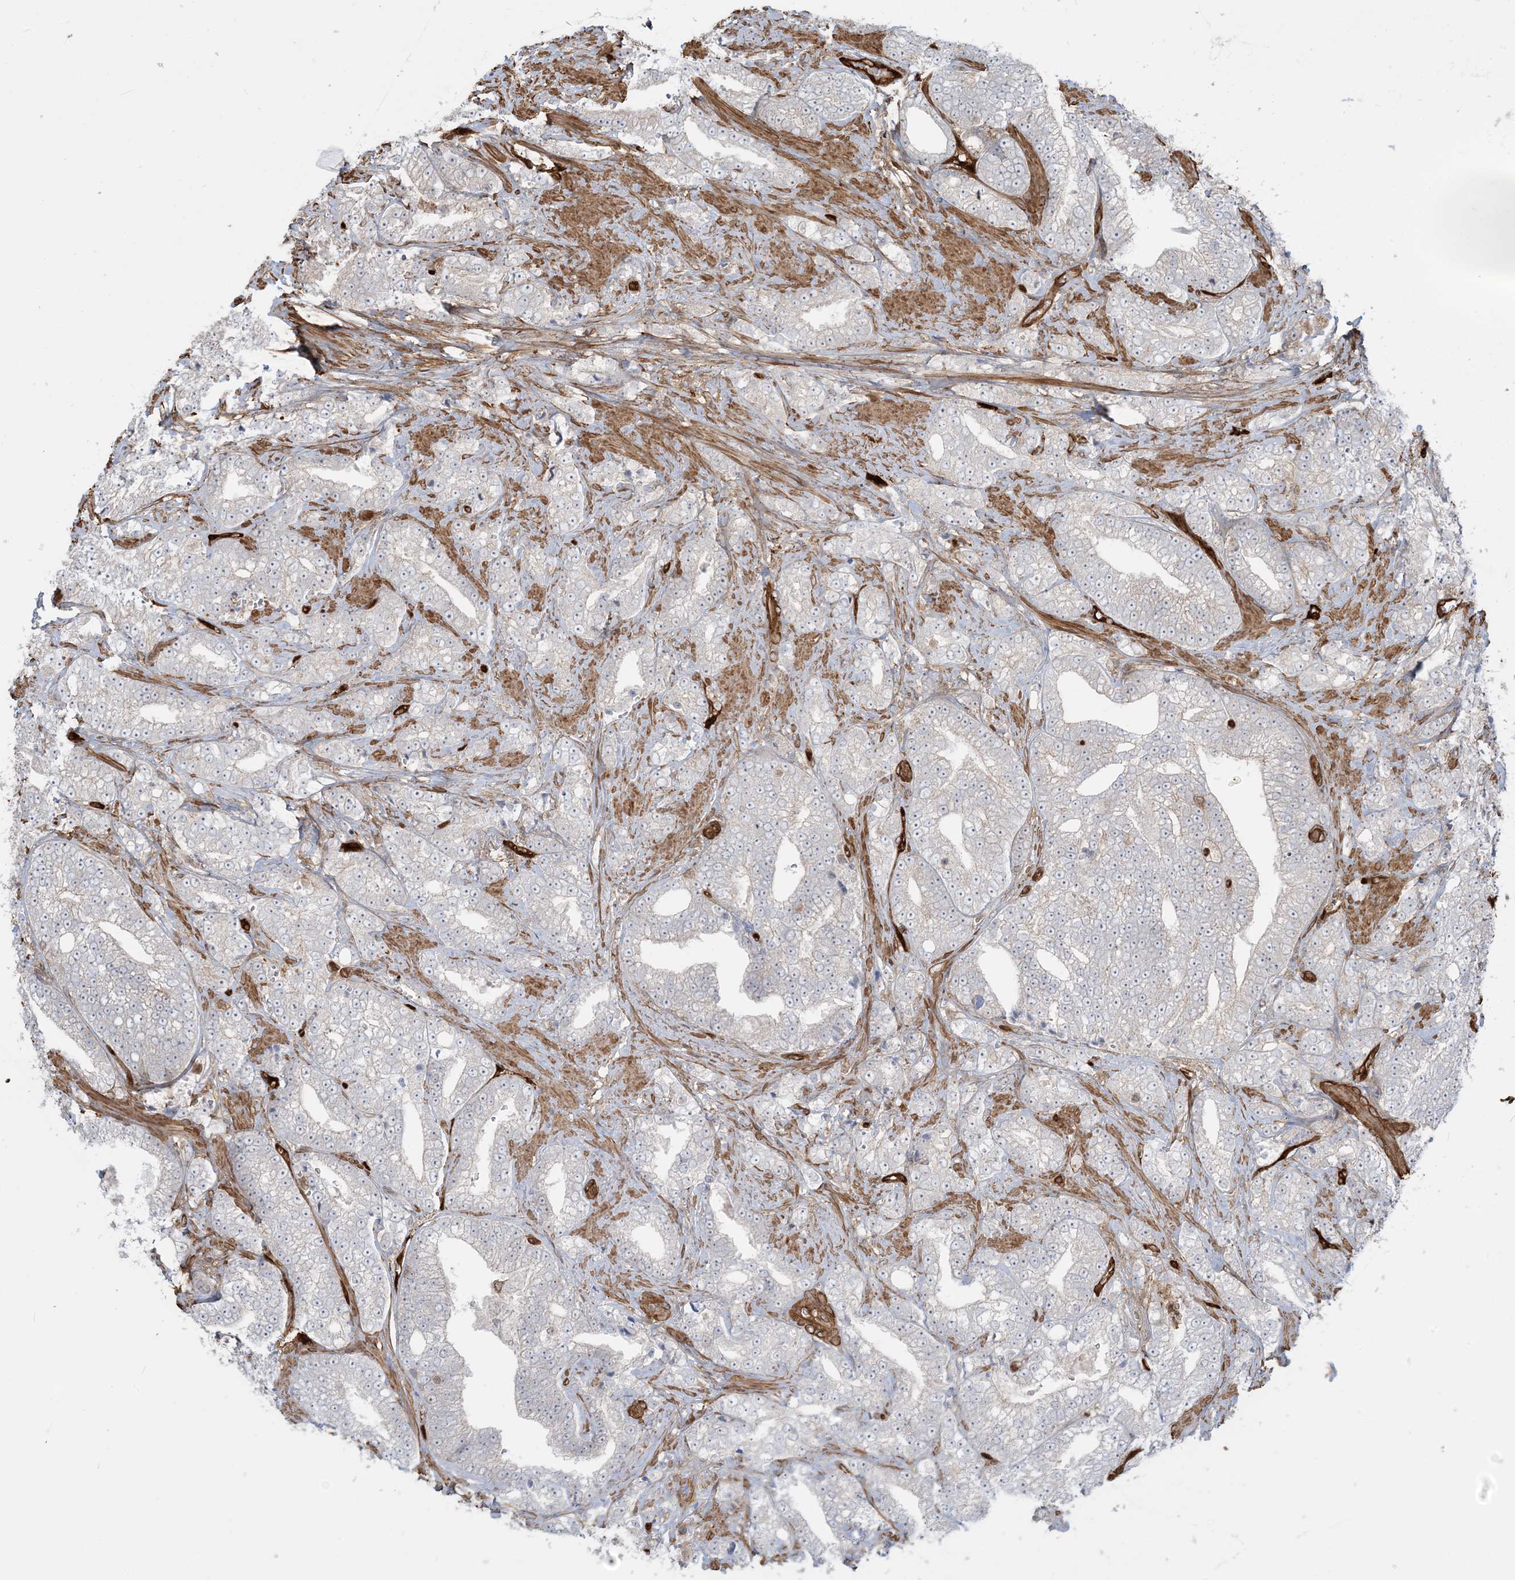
{"staining": {"intensity": "negative", "quantity": "none", "location": "none"}, "tissue": "prostate cancer", "cell_type": "Tumor cells", "image_type": "cancer", "snomed": [{"axis": "morphology", "description": "Adenocarcinoma, High grade"}, {"axis": "topography", "description": "Prostate and seminal vesicle, NOS"}], "caption": "Tumor cells show no significant staining in prostate cancer. The staining is performed using DAB (3,3'-diaminobenzidine) brown chromogen with nuclei counter-stained in using hematoxylin.", "gene": "PPM1F", "patient": {"sex": "male", "age": 67}}